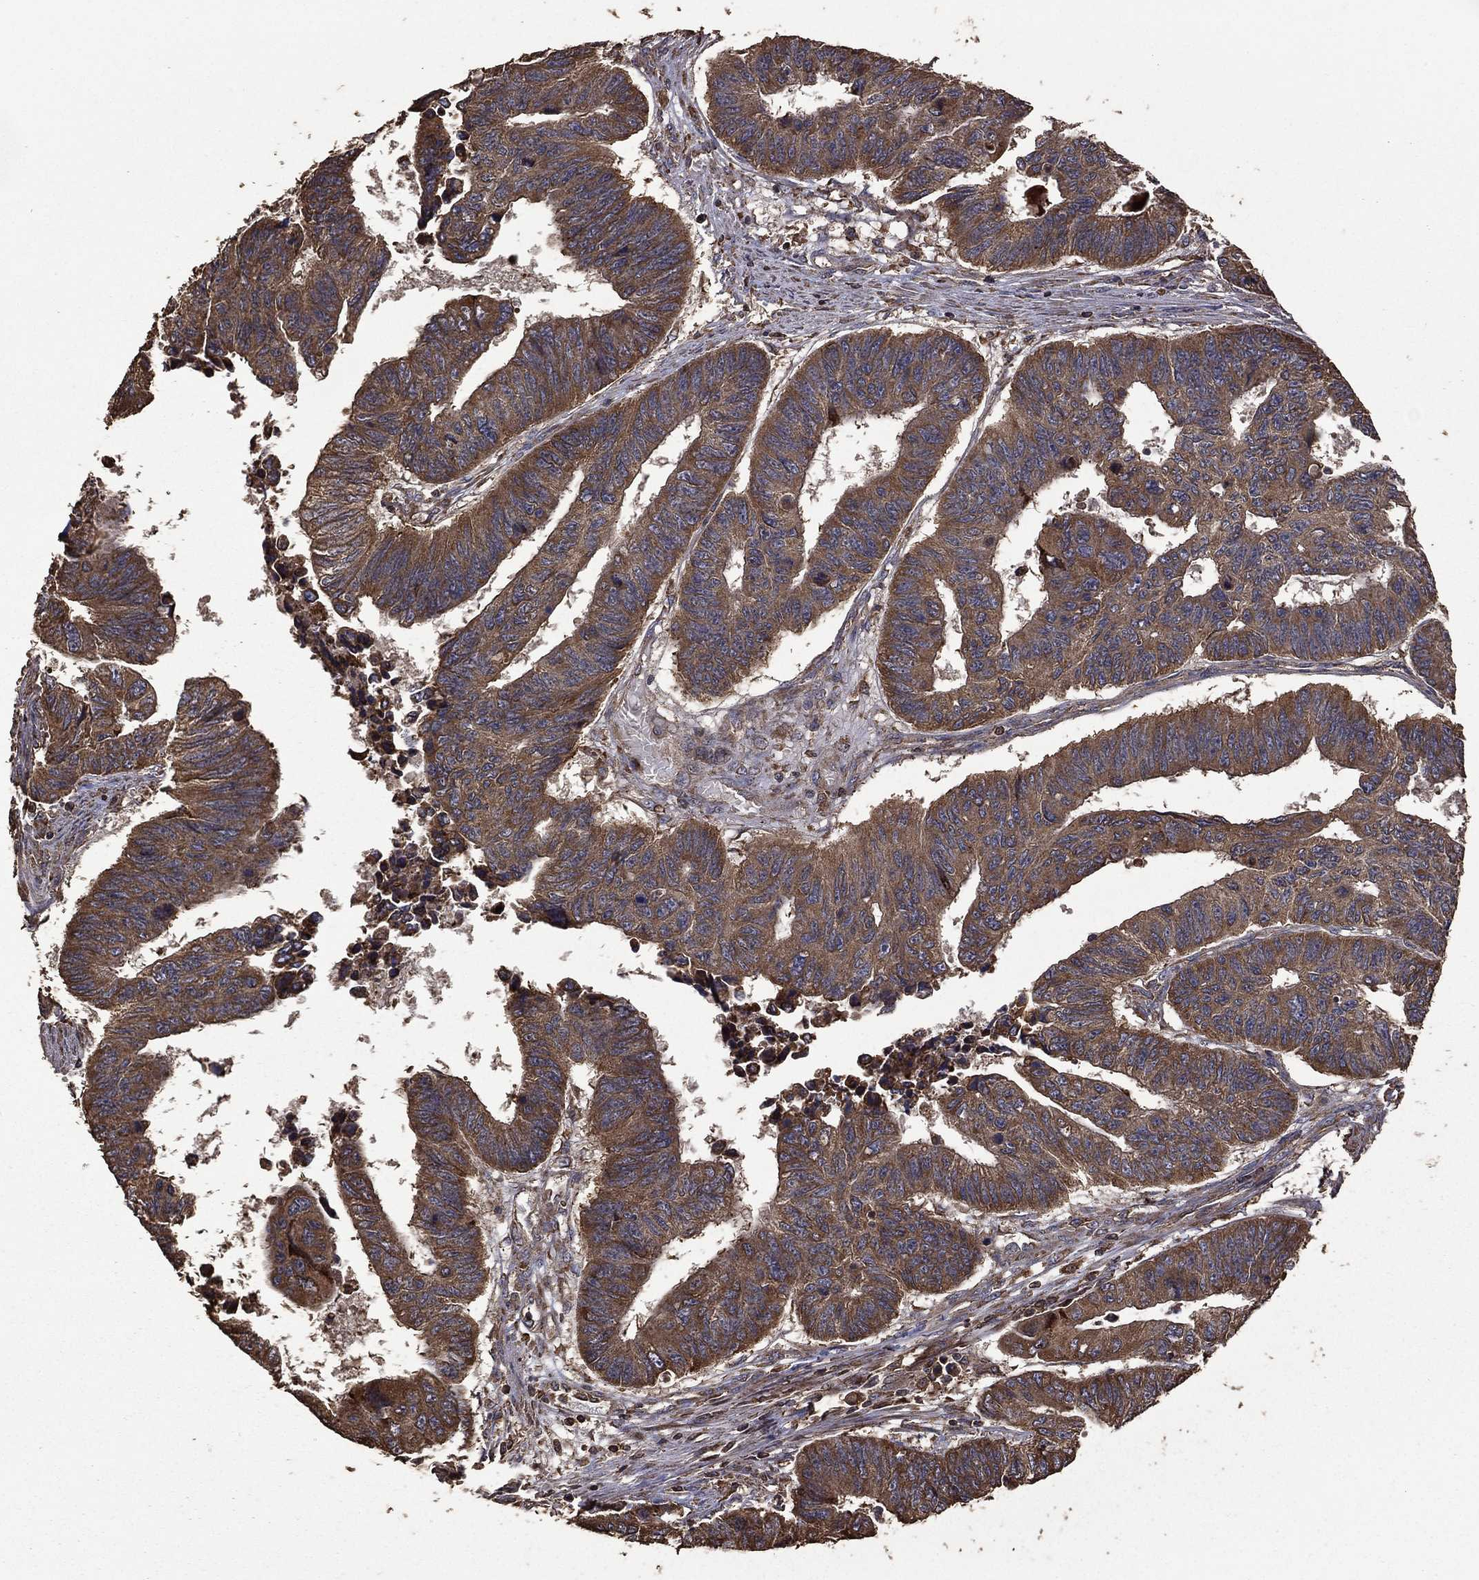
{"staining": {"intensity": "moderate", "quantity": ">75%", "location": "cytoplasmic/membranous"}, "tissue": "colorectal cancer", "cell_type": "Tumor cells", "image_type": "cancer", "snomed": [{"axis": "morphology", "description": "Adenocarcinoma, NOS"}, {"axis": "topography", "description": "Rectum"}], "caption": "High-power microscopy captured an immunohistochemistry histopathology image of colorectal adenocarcinoma, revealing moderate cytoplasmic/membranous staining in approximately >75% of tumor cells. Ihc stains the protein in brown and the nuclei are stained blue.", "gene": "METTL27", "patient": {"sex": "female", "age": 85}}